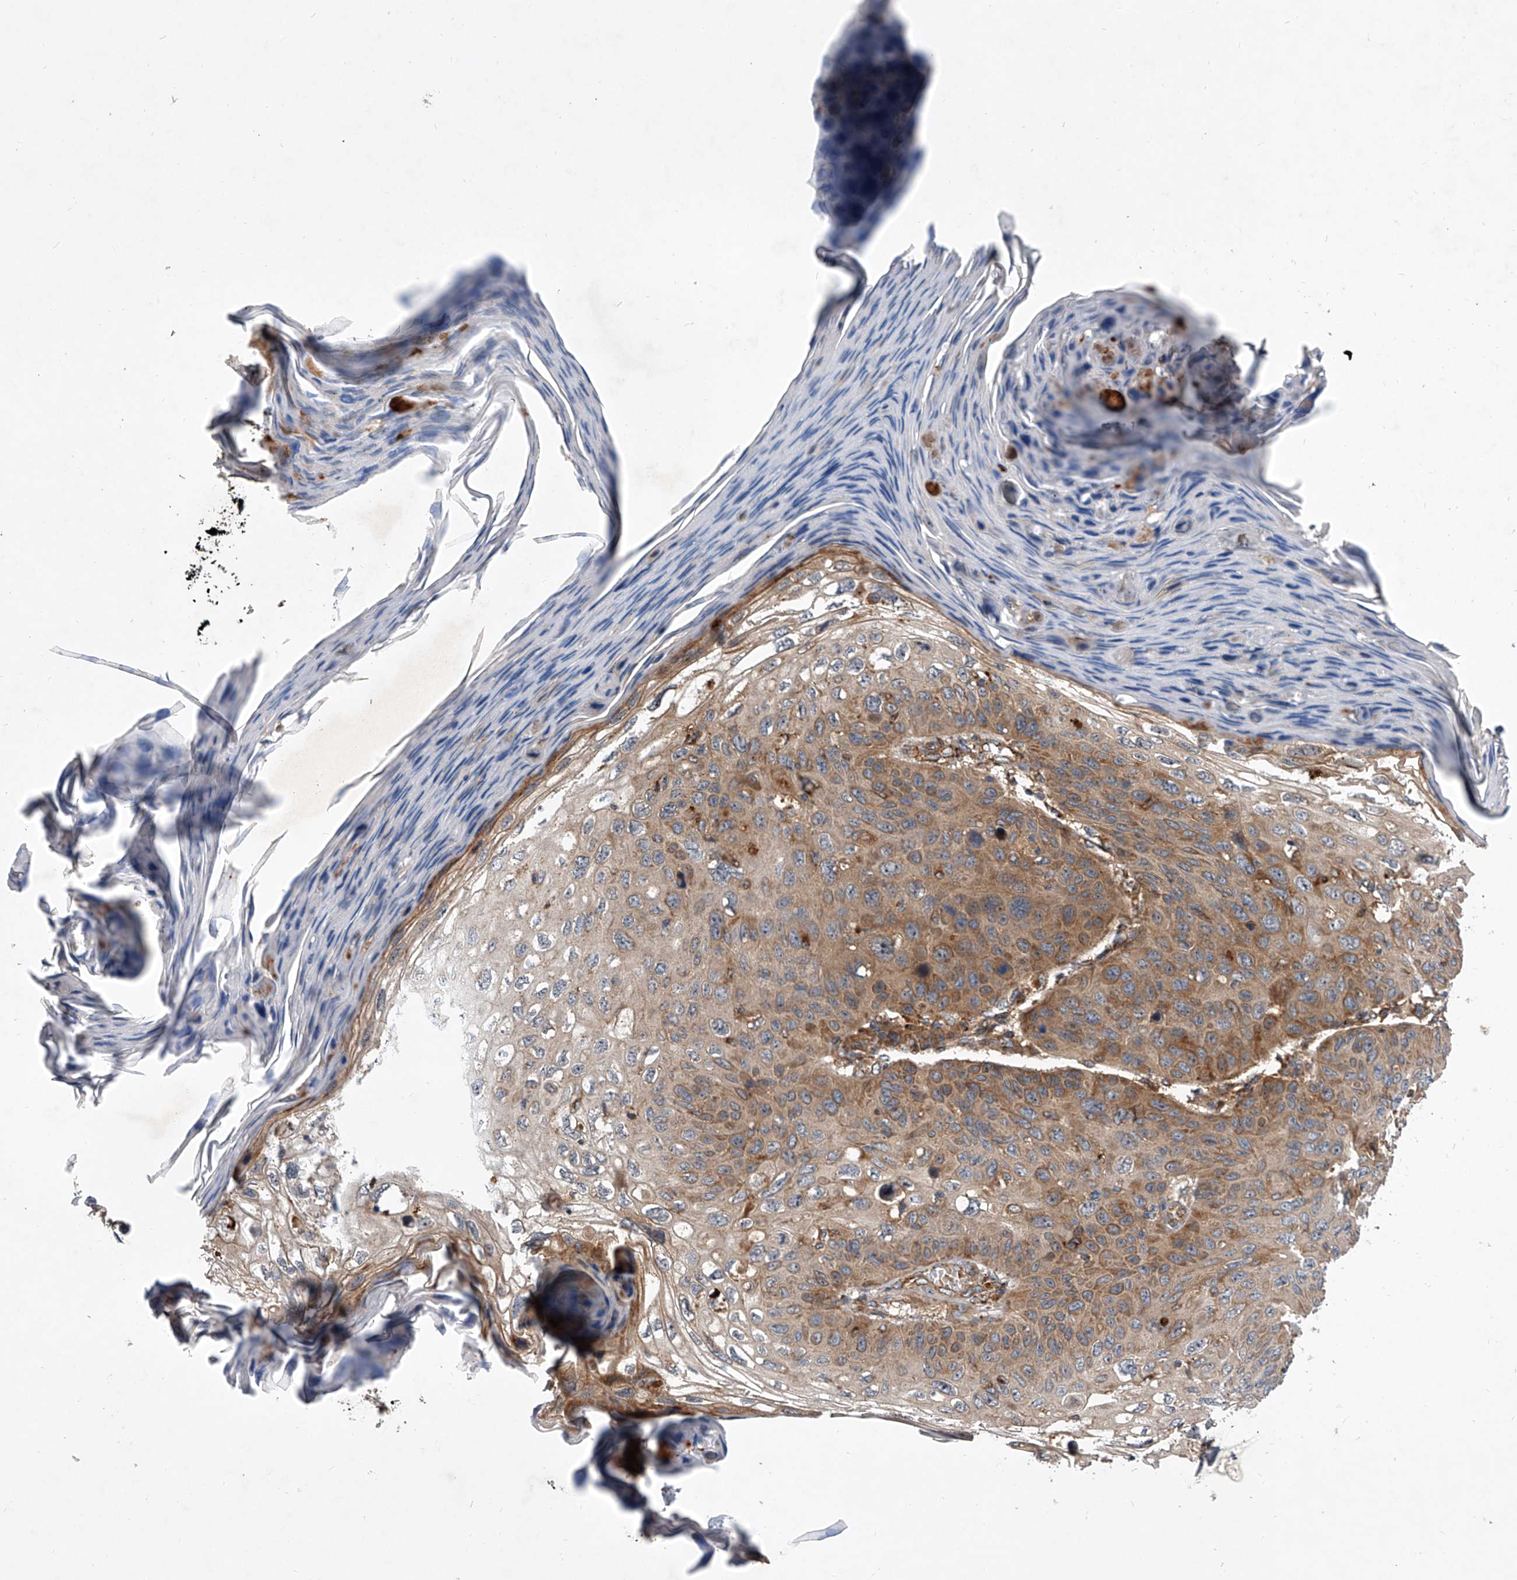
{"staining": {"intensity": "moderate", "quantity": ">75%", "location": "cytoplasmic/membranous"}, "tissue": "skin cancer", "cell_type": "Tumor cells", "image_type": "cancer", "snomed": [{"axis": "morphology", "description": "Squamous cell carcinoma, NOS"}, {"axis": "topography", "description": "Skin"}], "caption": "Immunohistochemistry histopathology image of skin cancer stained for a protein (brown), which reveals medium levels of moderate cytoplasmic/membranous positivity in approximately >75% of tumor cells.", "gene": "USP47", "patient": {"sex": "female", "age": 90}}